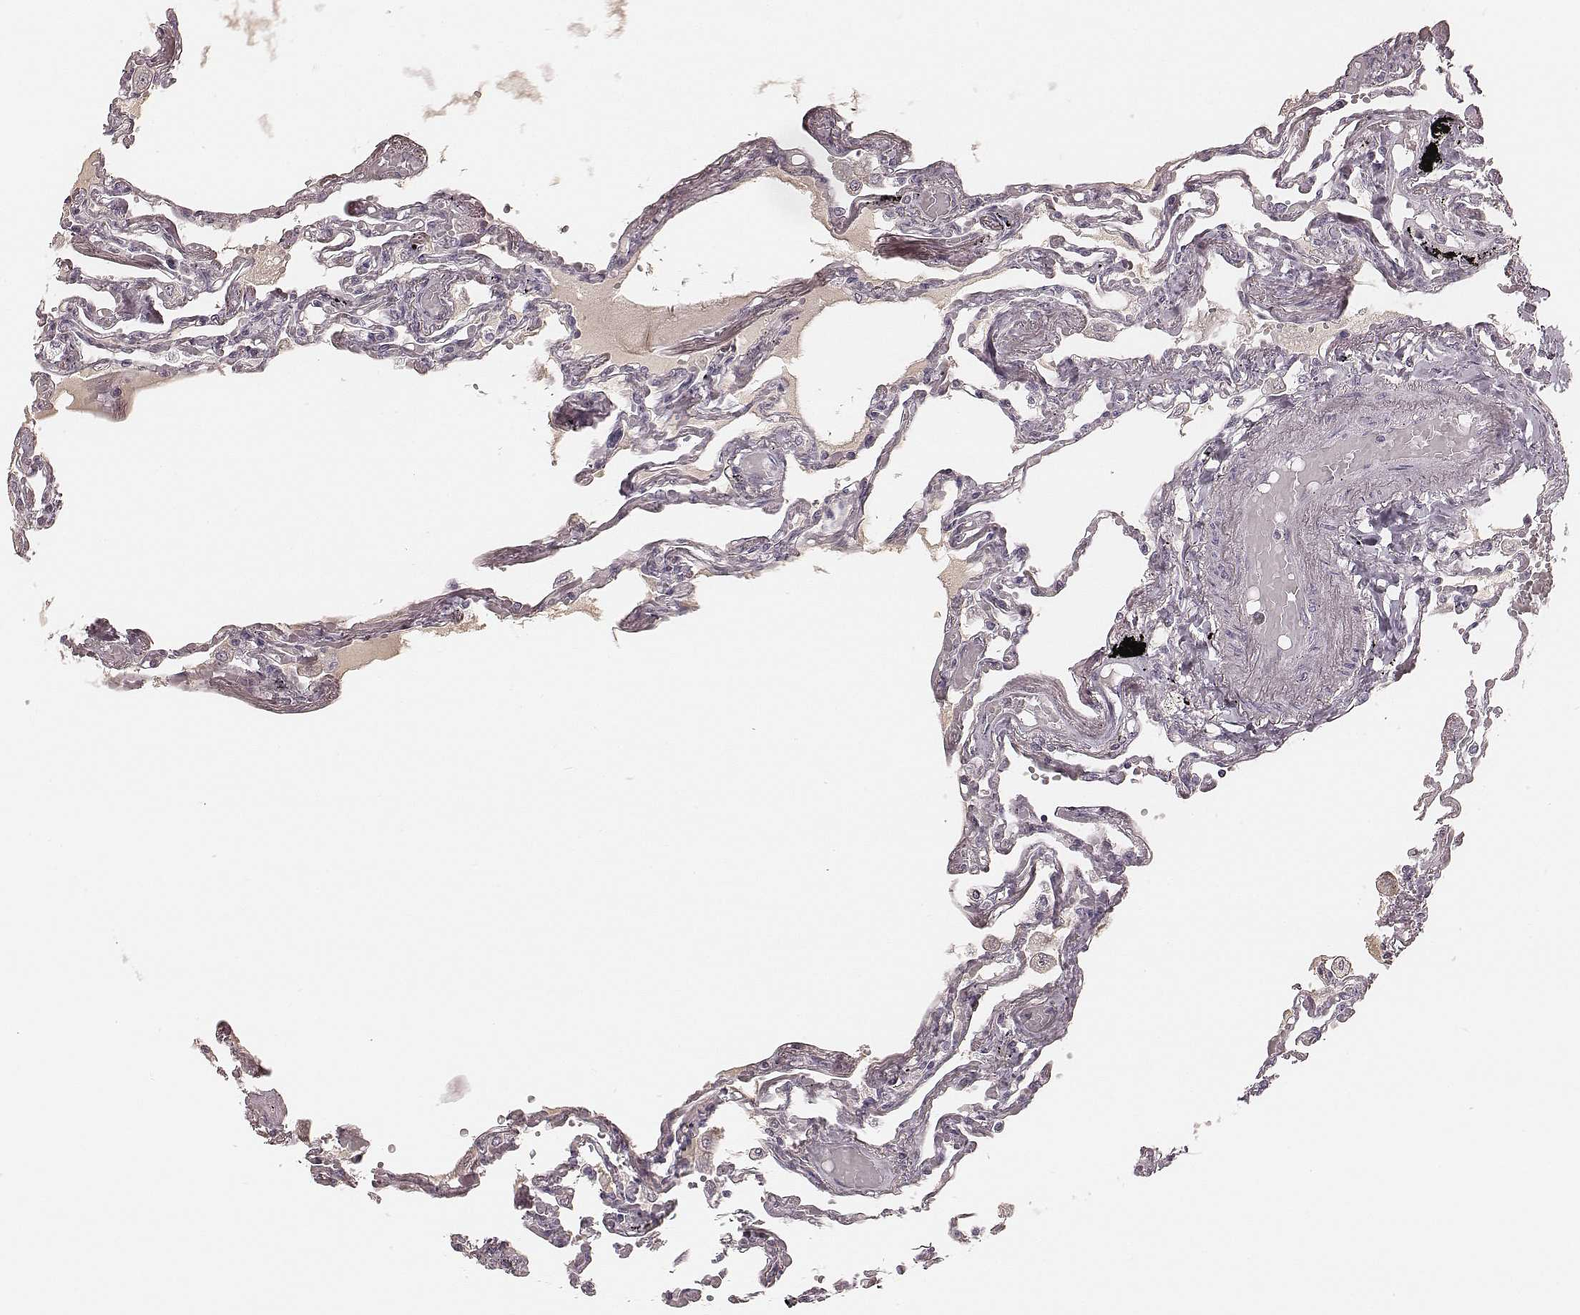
{"staining": {"intensity": "negative", "quantity": "none", "location": "none"}, "tissue": "lung", "cell_type": "Alveolar cells", "image_type": "normal", "snomed": [{"axis": "morphology", "description": "Normal tissue, NOS"}, {"axis": "morphology", "description": "Adenocarcinoma, NOS"}, {"axis": "topography", "description": "Cartilage tissue"}, {"axis": "topography", "description": "Lung"}], "caption": "This is a micrograph of immunohistochemistry staining of benign lung, which shows no positivity in alveolar cells.", "gene": "SMIM24", "patient": {"sex": "female", "age": 67}}